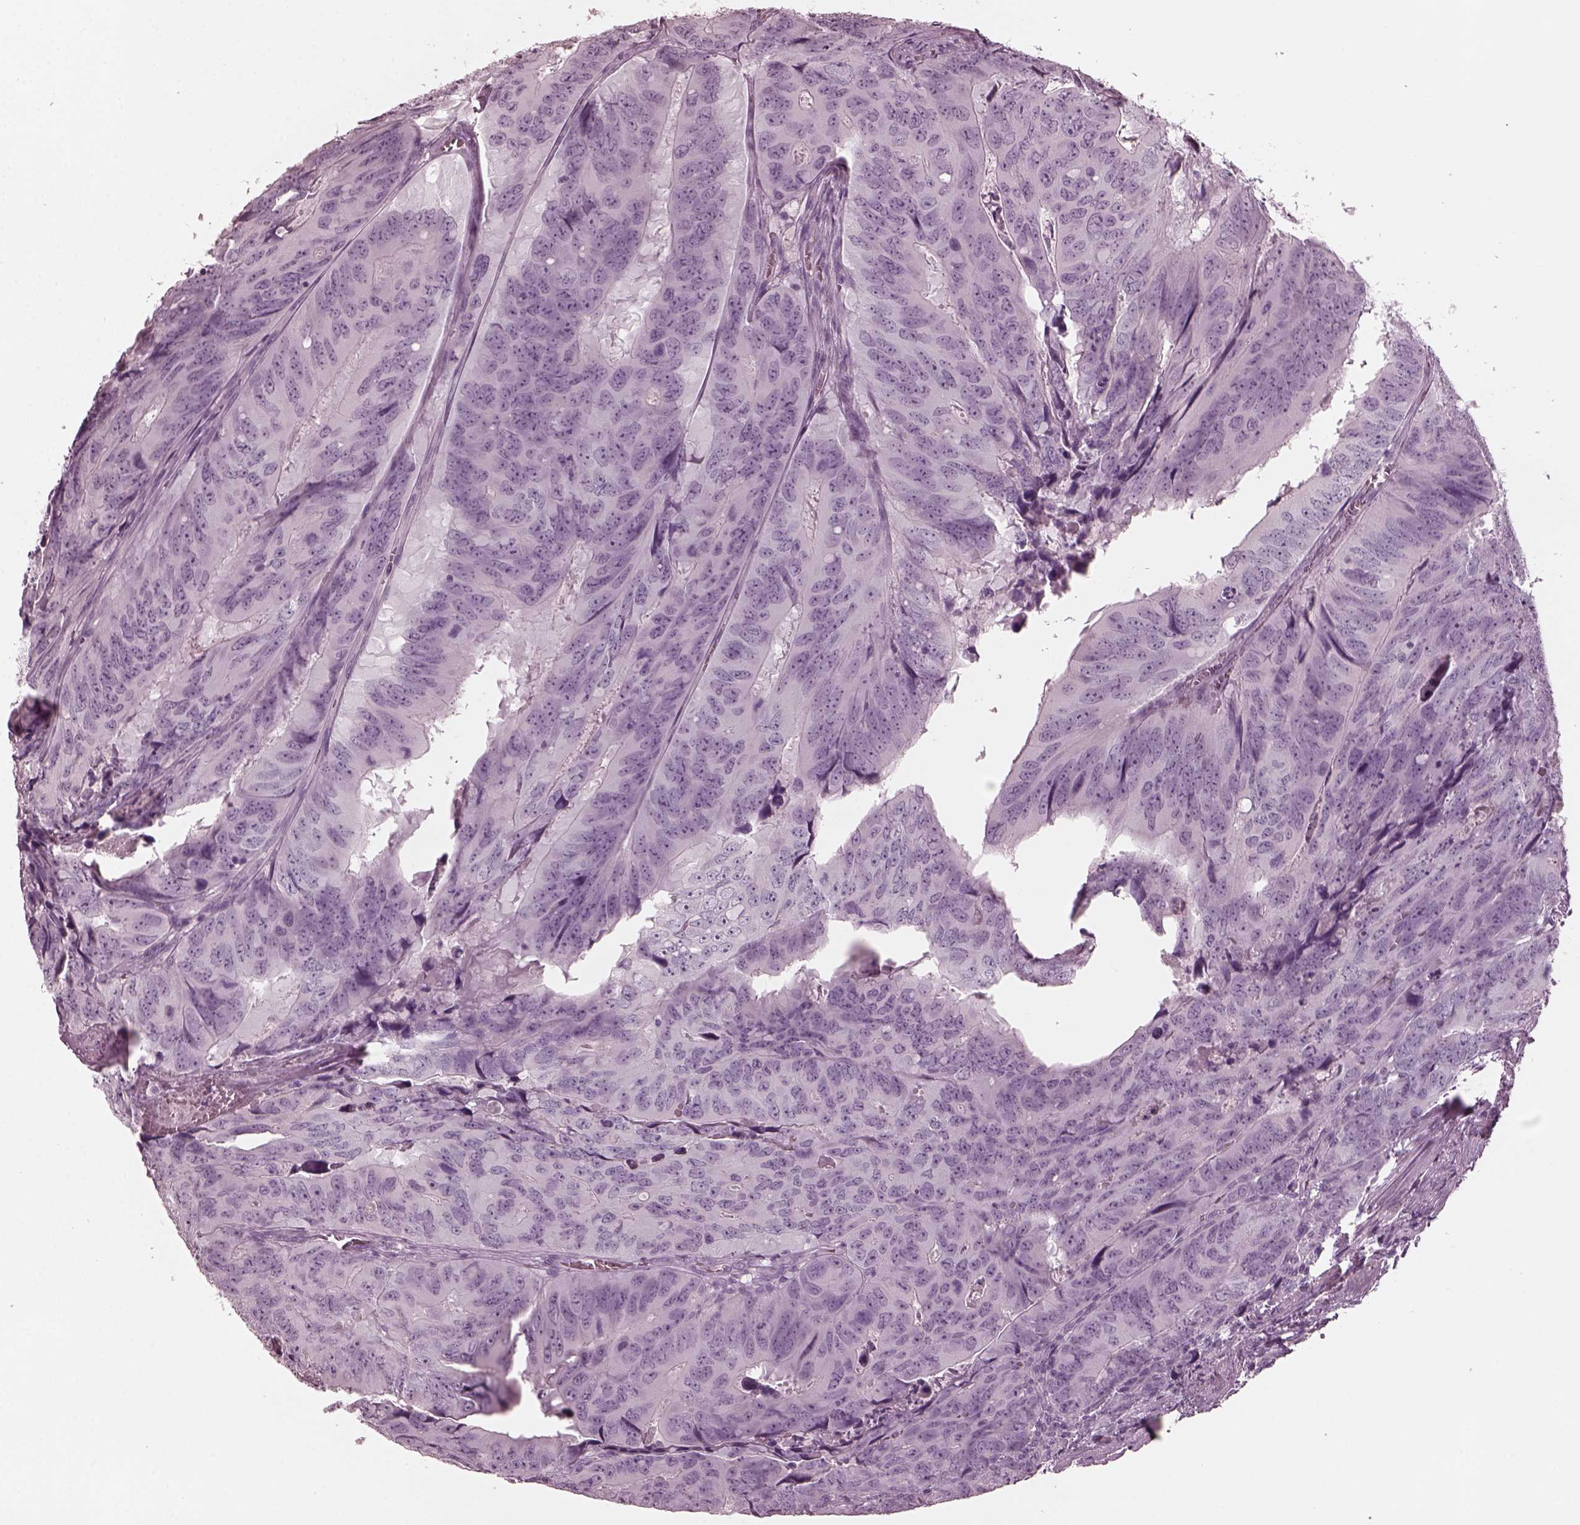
{"staining": {"intensity": "negative", "quantity": "none", "location": "none"}, "tissue": "colorectal cancer", "cell_type": "Tumor cells", "image_type": "cancer", "snomed": [{"axis": "morphology", "description": "Adenocarcinoma, NOS"}, {"axis": "topography", "description": "Colon"}], "caption": "The histopathology image reveals no staining of tumor cells in colorectal cancer (adenocarcinoma). (DAB IHC, high magnification).", "gene": "GRM6", "patient": {"sex": "male", "age": 79}}